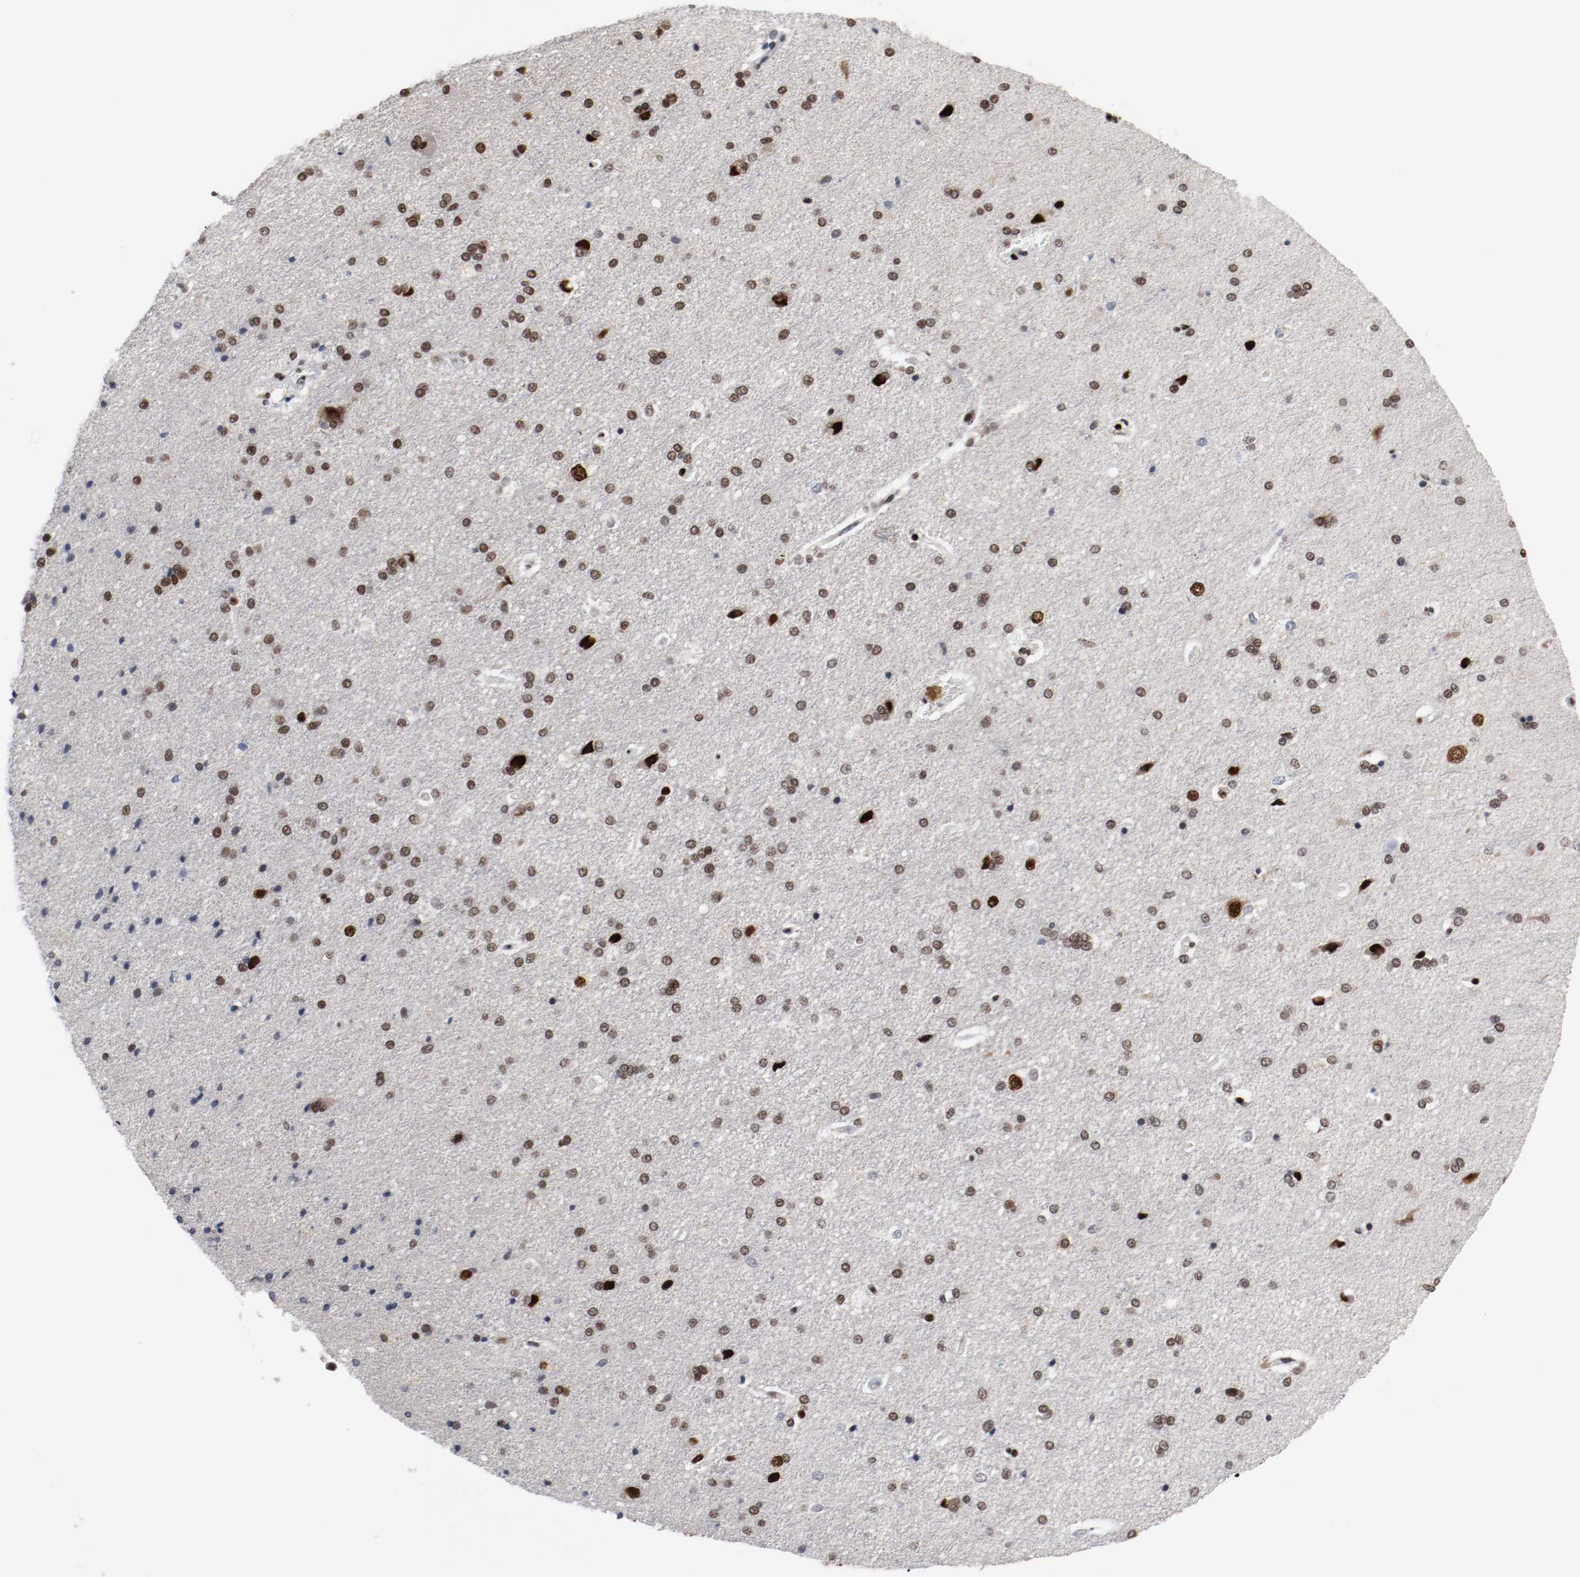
{"staining": {"intensity": "moderate", "quantity": ">75%", "location": "nuclear"}, "tissue": "cerebral cortex", "cell_type": "Endothelial cells", "image_type": "normal", "snomed": [{"axis": "morphology", "description": "Normal tissue, NOS"}, {"axis": "topography", "description": "Cerebral cortex"}], "caption": "Immunohistochemical staining of normal human cerebral cortex shows moderate nuclear protein expression in approximately >75% of endothelial cells.", "gene": "MEF2D", "patient": {"sex": "male", "age": 62}}